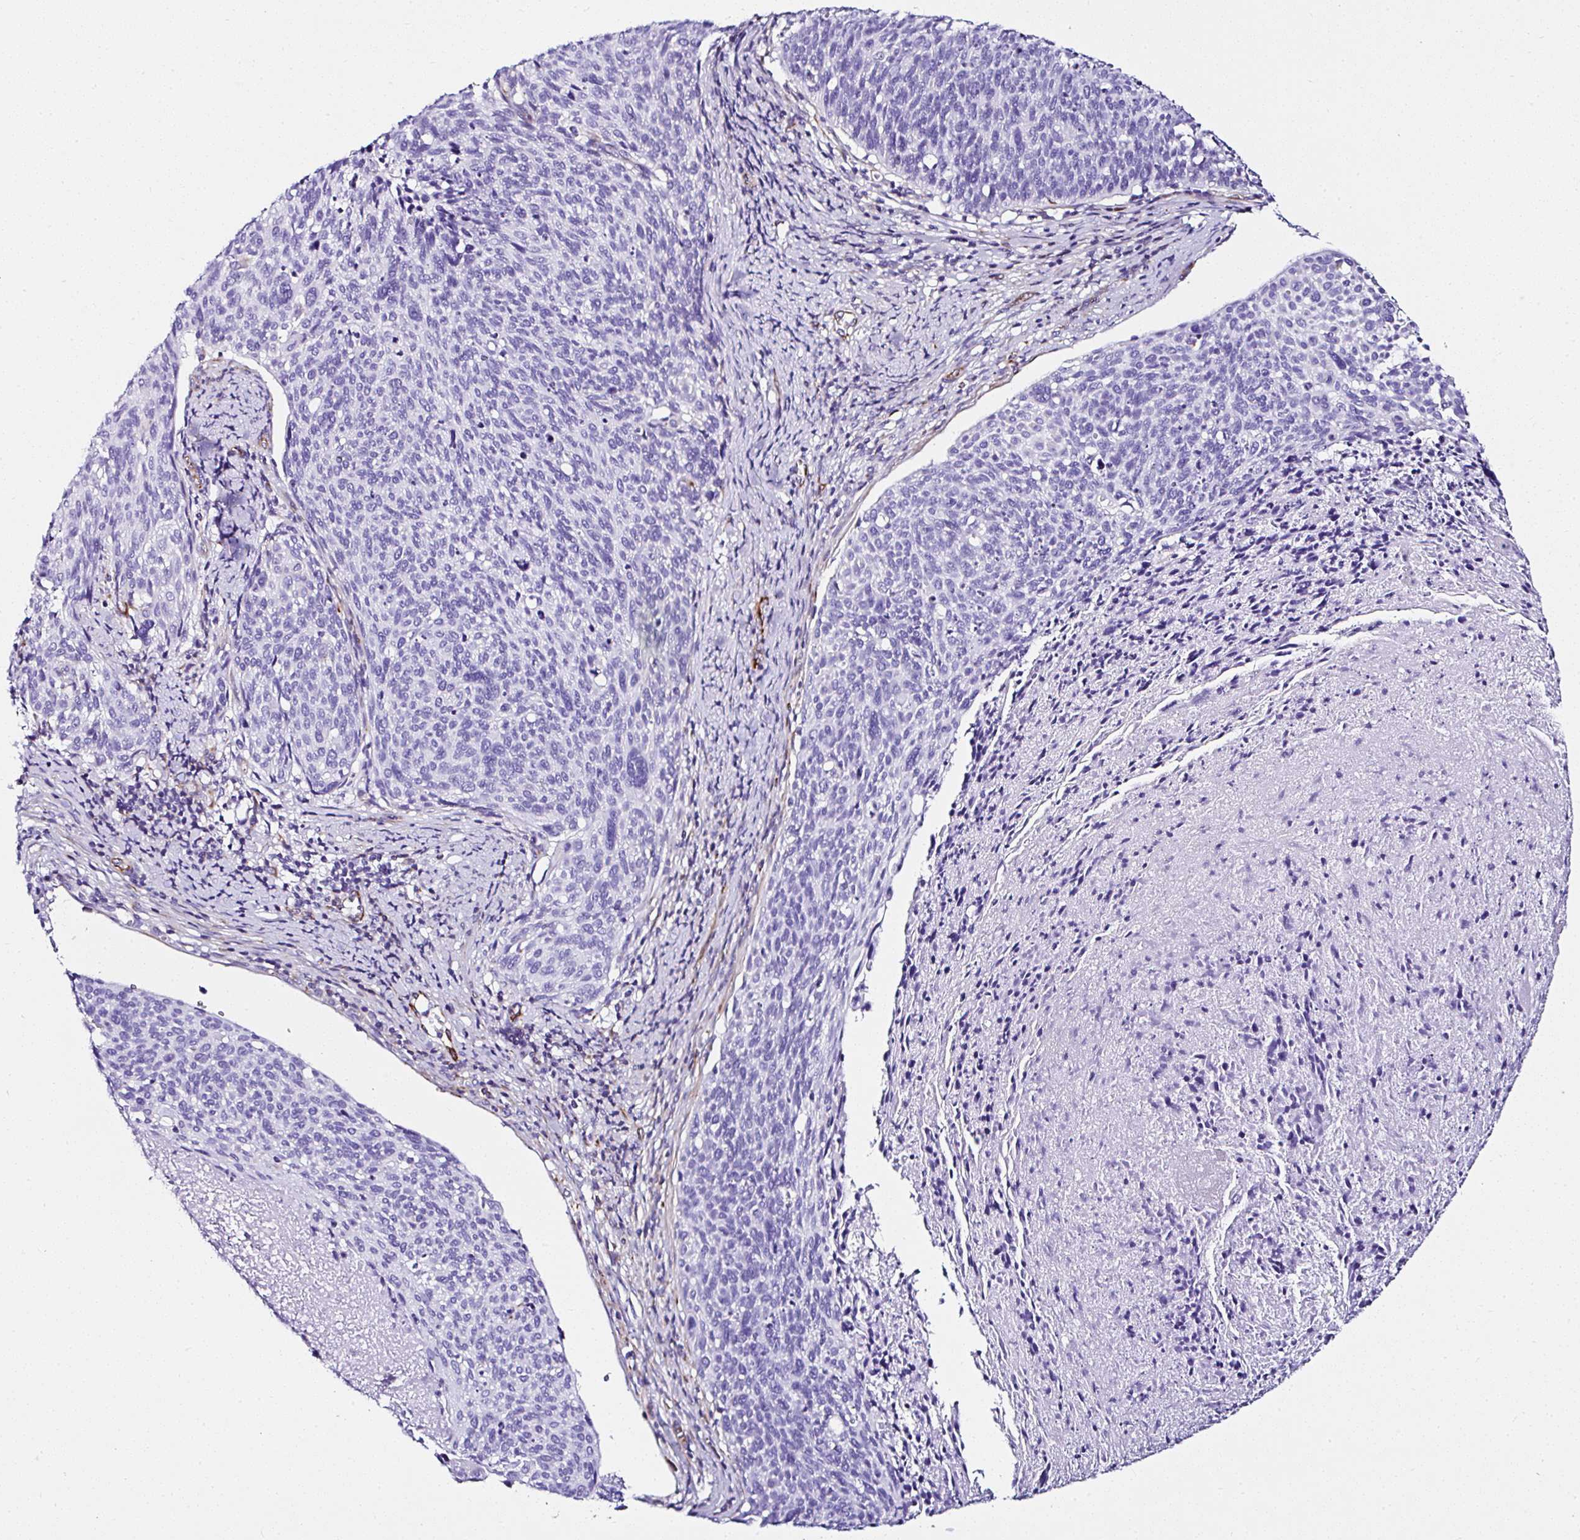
{"staining": {"intensity": "negative", "quantity": "none", "location": "none"}, "tissue": "cervical cancer", "cell_type": "Tumor cells", "image_type": "cancer", "snomed": [{"axis": "morphology", "description": "Squamous cell carcinoma, NOS"}, {"axis": "topography", "description": "Cervix"}], "caption": "The IHC photomicrograph has no significant positivity in tumor cells of squamous cell carcinoma (cervical) tissue.", "gene": "DEPDC5", "patient": {"sex": "female", "age": 49}}